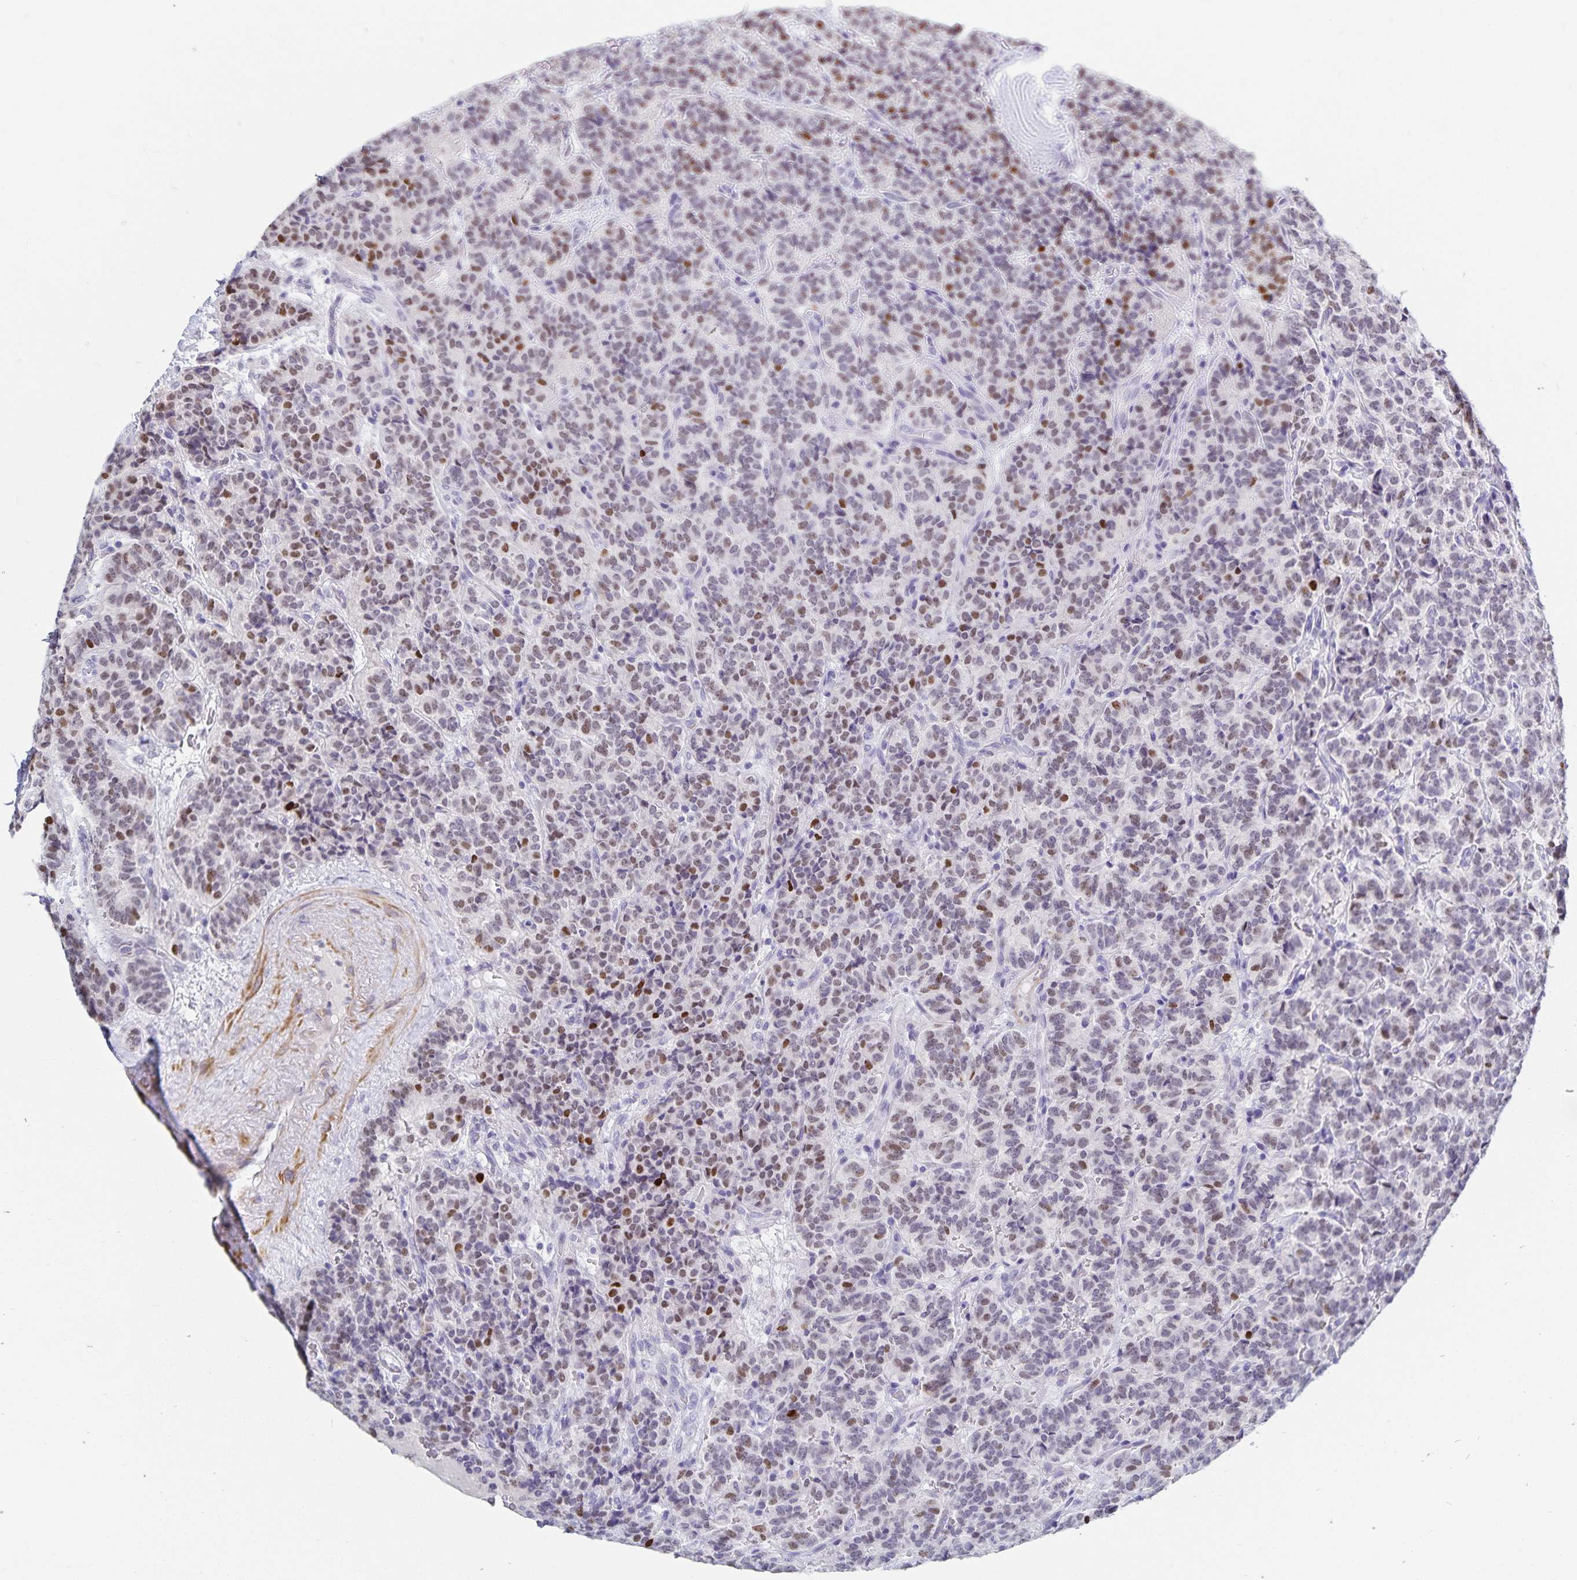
{"staining": {"intensity": "moderate", "quantity": "<25%", "location": "nuclear"}, "tissue": "carcinoid", "cell_type": "Tumor cells", "image_type": "cancer", "snomed": [{"axis": "morphology", "description": "Carcinoid, malignant, NOS"}, {"axis": "topography", "description": "Pancreas"}], "caption": "IHC staining of carcinoid, which shows low levels of moderate nuclear expression in about <25% of tumor cells indicating moderate nuclear protein positivity. The staining was performed using DAB (brown) for protein detection and nuclei were counterstained in hematoxylin (blue).", "gene": "HMGB3", "patient": {"sex": "male", "age": 36}}